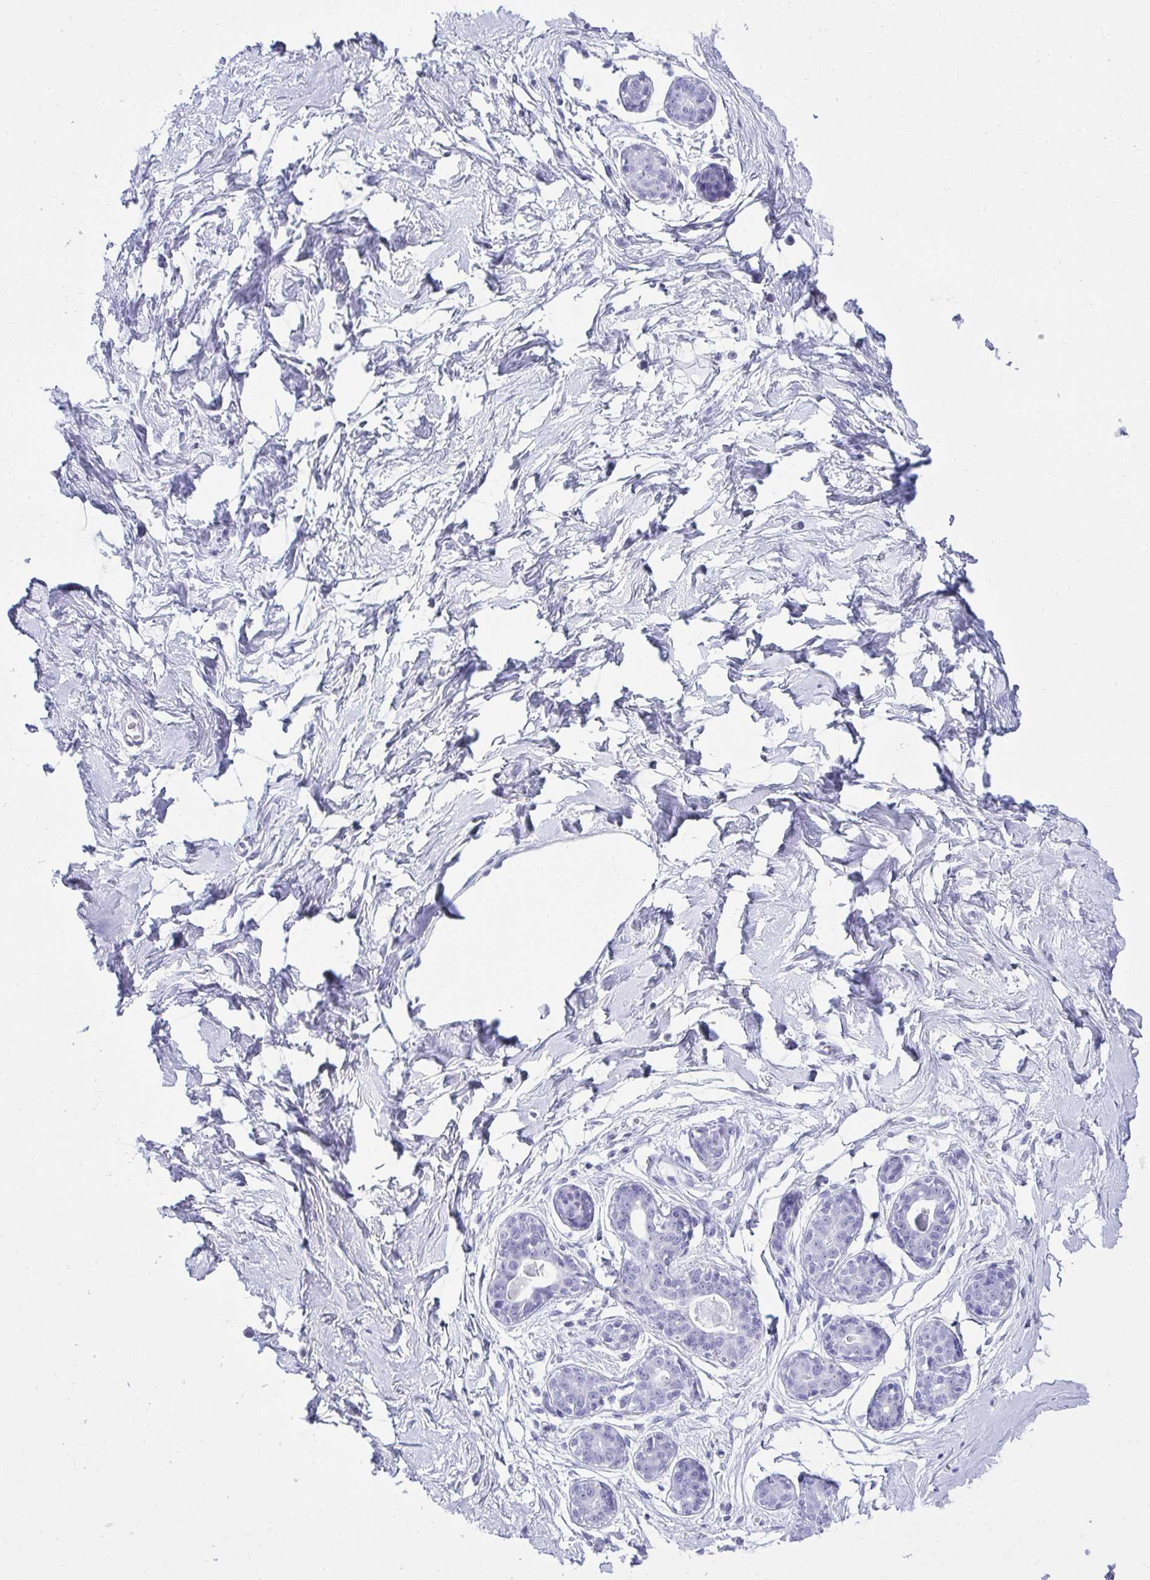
{"staining": {"intensity": "negative", "quantity": "none", "location": "none"}, "tissue": "breast", "cell_type": "Adipocytes", "image_type": "normal", "snomed": [{"axis": "morphology", "description": "Normal tissue, NOS"}, {"axis": "topography", "description": "Breast"}], "caption": "High magnification brightfield microscopy of unremarkable breast stained with DAB (brown) and counterstained with hematoxylin (blue): adipocytes show no significant expression. The staining is performed using DAB (3,3'-diaminobenzidine) brown chromogen with nuclei counter-stained in using hematoxylin.", "gene": "CLGN", "patient": {"sex": "female", "age": 45}}